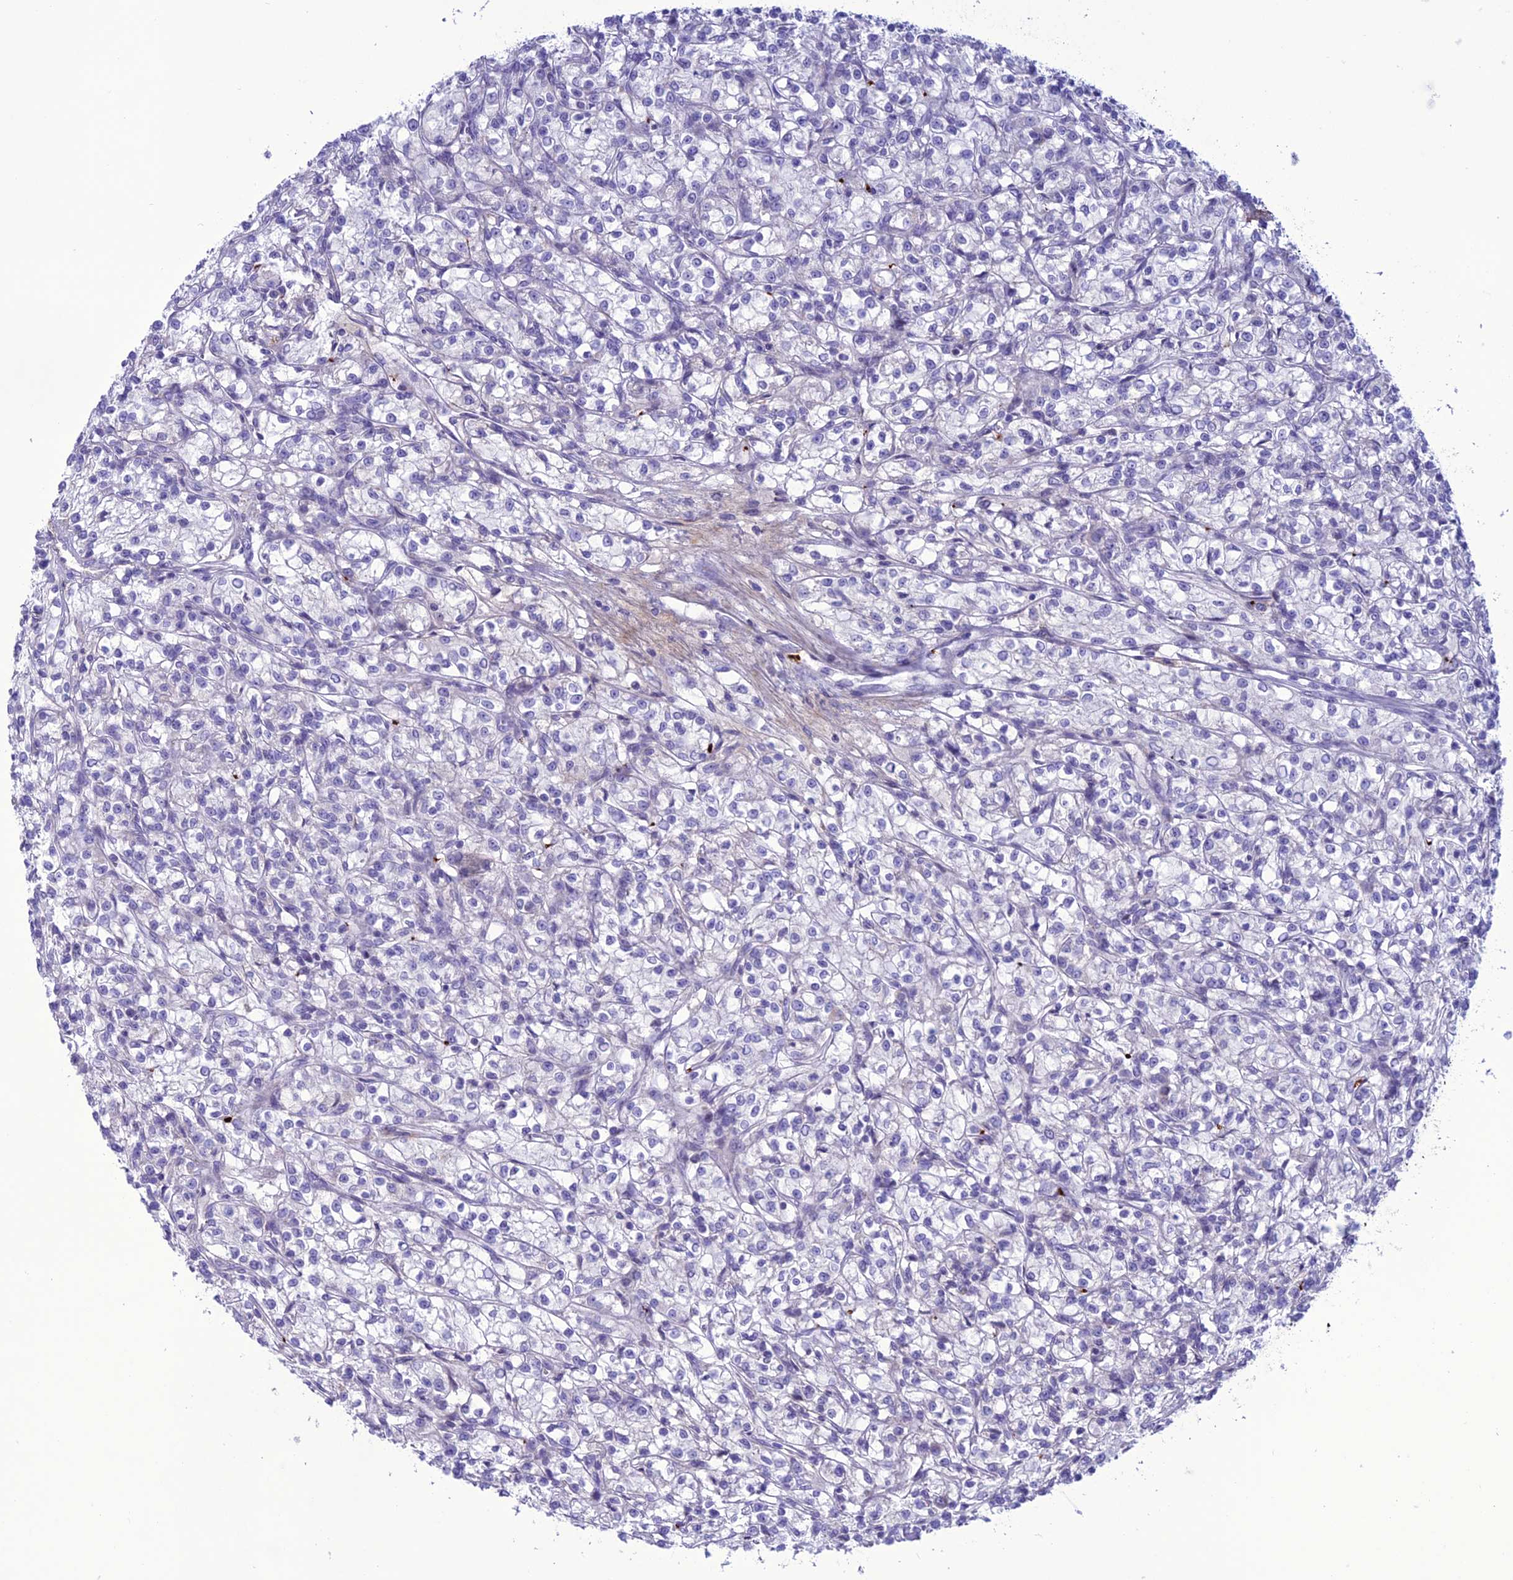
{"staining": {"intensity": "negative", "quantity": "none", "location": "none"}, "tissue": "renal cancer", "cell_type": "Tumor cells", "image_type": "cancer", "snomed": [{"axis": "morphology", "description": "Adenocarcinoma, NOS"}, {"axis": "topography", "description": "Kidney"}], "caption": "Immunohistochemistry photomicrograph of neoplastic tissue: human renal cancer stained with DAB (3,3'-diaminobenzidine) shows no significant protein positivity in tumor cells.", "gene": "C21orf140", "patient": {"sex": "female", "age": 59}}